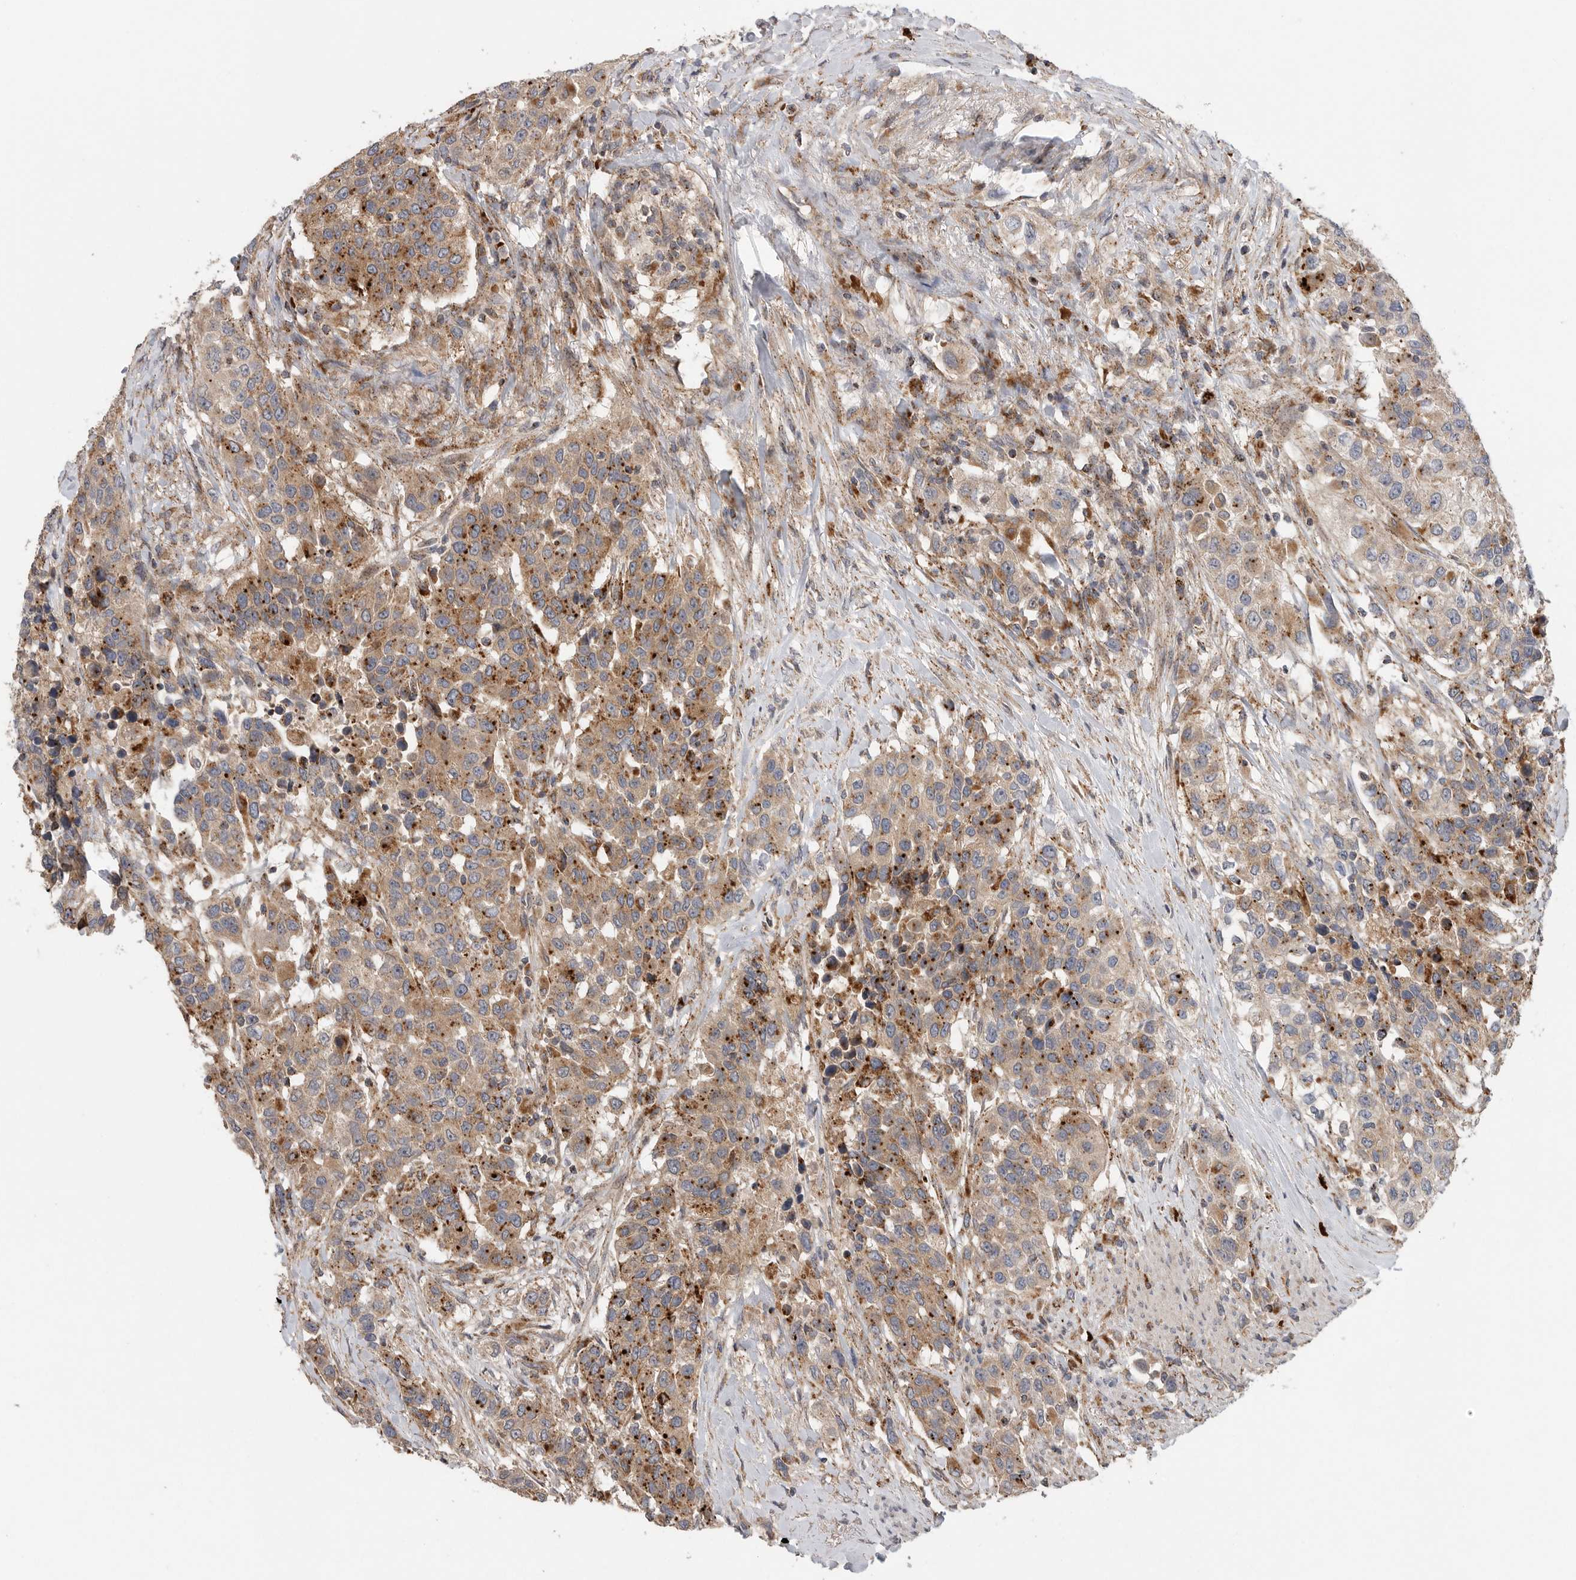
{"staining": {"intensity": "moderate", "quantity": ">75%", "location": "cytoplasmic/membranous"}, "tissue": "urothelial cancer", "cell_type": "Tumor cells", "image_type": "cancer", "snomed": [{"axis": "morphology", "description": "Urothelial carcinoma, High grade"}, {"axis": "topography", "description": "Urinary bladder"}], "caption": "Urothelial cancer stained with a protein marker demonstrates moderate staining in tumor cells.", "gene": "GALNS", "patient": {"sex": "female", "age": 80}}